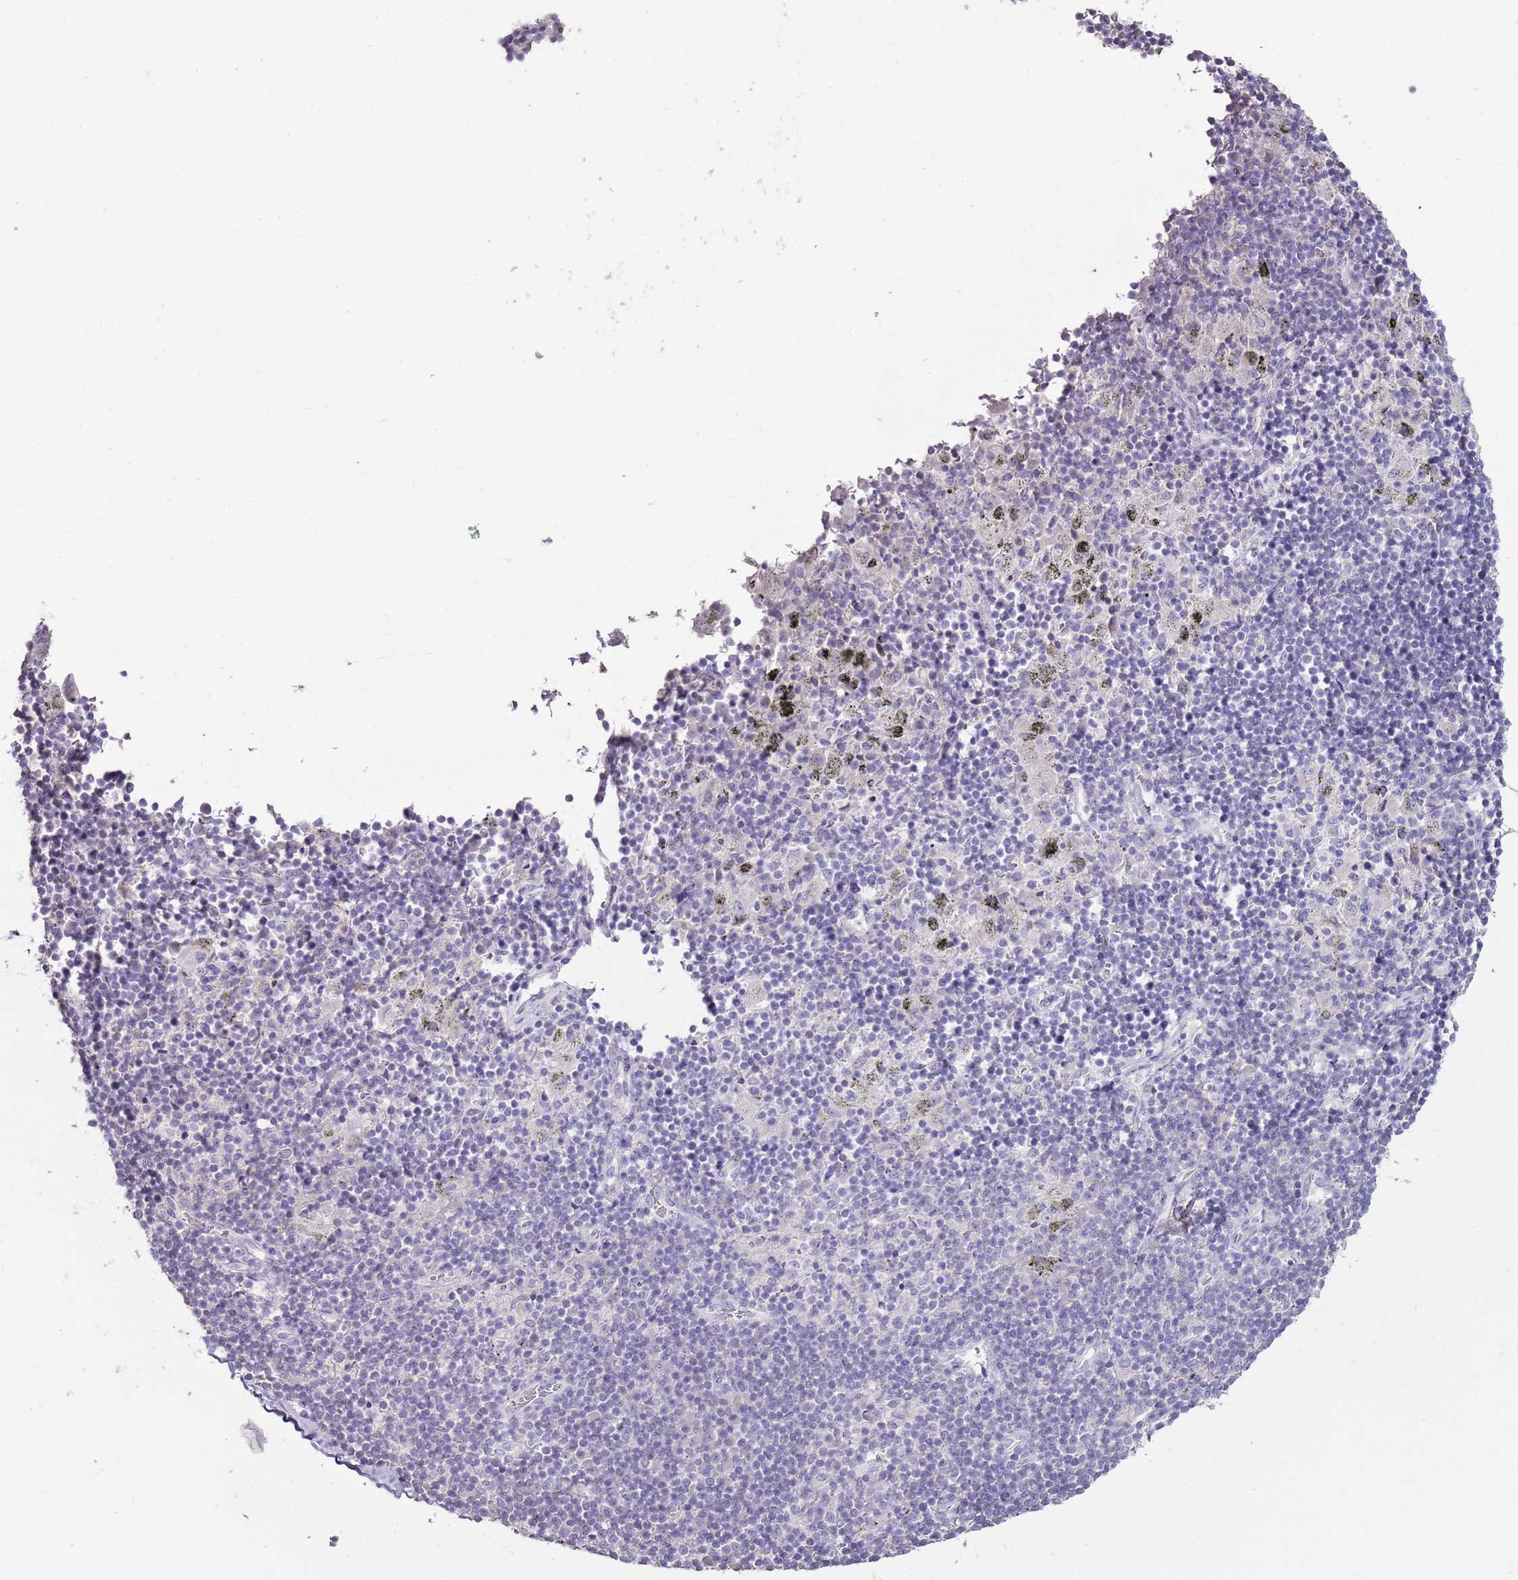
{"staining": {"intensity": "negative", "quantity": "none", "location": "none"}, "tissue": "adipose tissue", "cell_type": "Adipocytes", "image_type": "normal", "snomed": [{"axis": "morphology", "description": "Normal tissue, NOS"}, {"axis": "topography", "description": "Lymph node"}, {"axis": "topography", "description": "Cartilage tissue"}, {"axis": "topography", "description": "Bronchus"}], "caption": "Adipose tissue was stained to show a protein in brown. There is no significant expression in adipocytes. (DAB immunohistochemistry (IHC) visualized using brightfield microscopy, high magnification).", "gene": "BLOC1S2", "patient": {"sex": "male", "age": 63}}